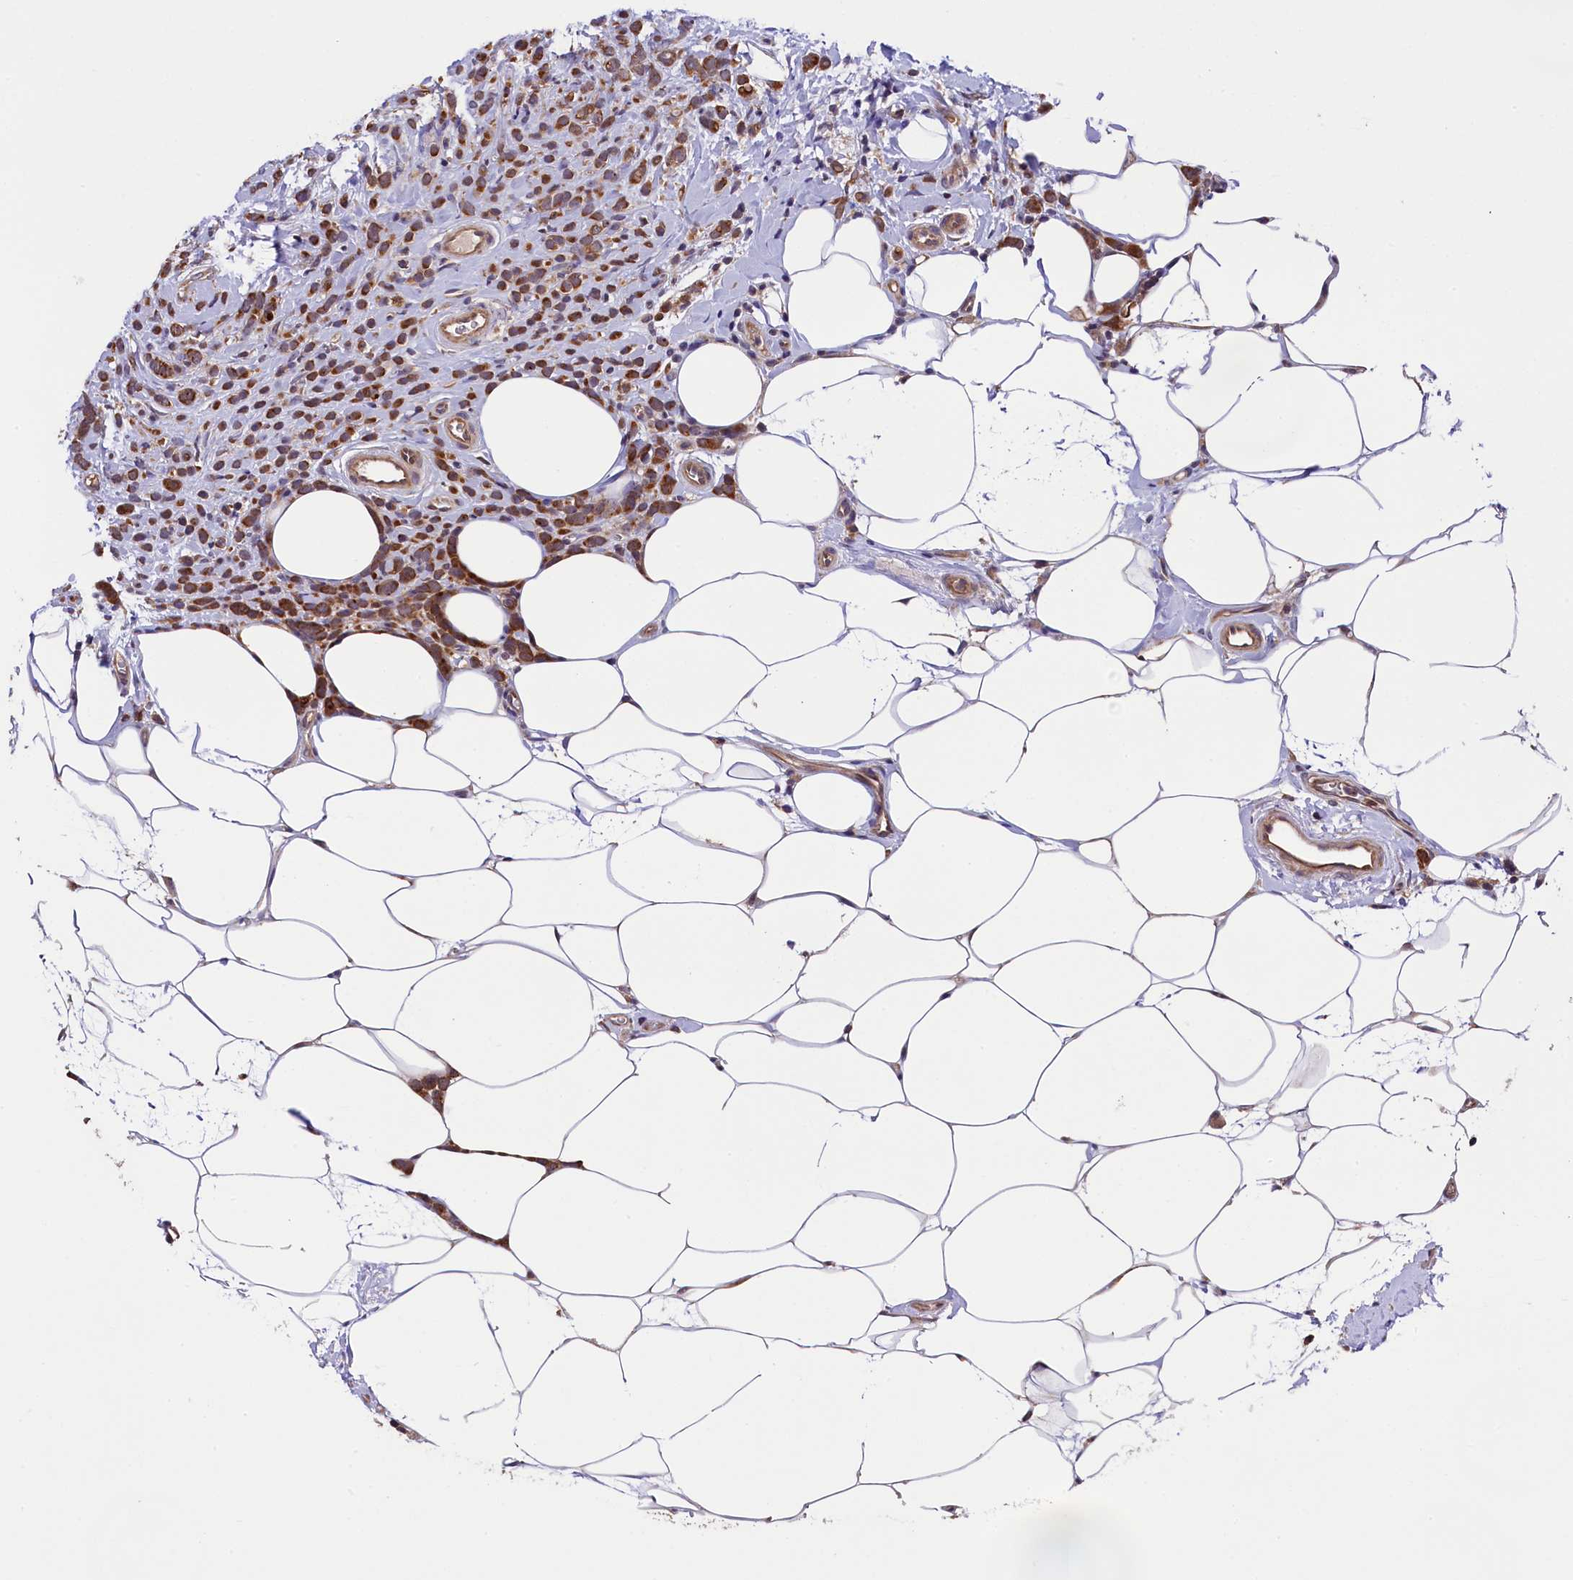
{"staining": {"intensity": "strong", "quantity": ">75%", "location": "cytoplasmic/membranous"}, "tissue": "breast cancer", "cell_type": "Tumor cells", "image_type": "cancer", "snomed": [{"axis": "morphology", "description": "Lobular carcinoma"}, {"axis": "topography", "description": "Breast"}], "caption": "Human breast lobular carcinoma stained with a protein marker displays strong staining in tumor cells.", "gene": "DOHH", "patient": {"sex": "female", "age": 58}}